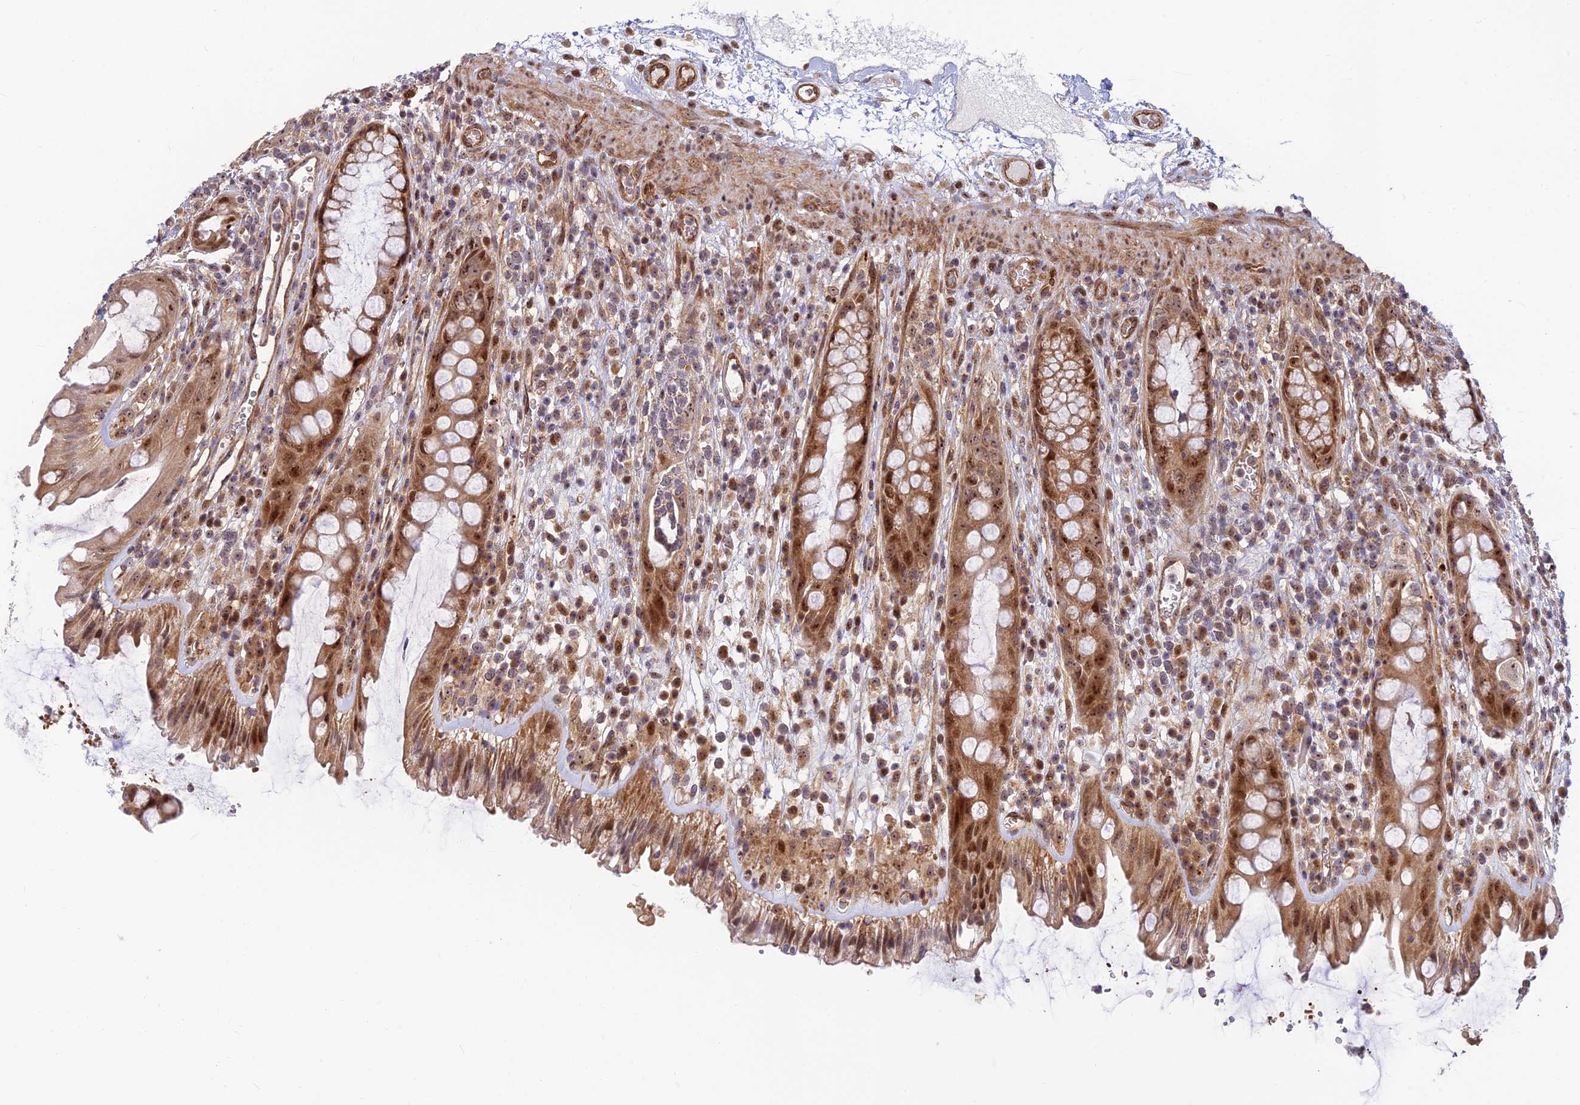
{"staining": {"intensity": "strong", "quantity": ">75%", "location": "cytoplasmic/membranous,nuclear"}, "tissue": "rectum", "cell_type": "Glandular cells", "image_type": "normal", "snomed": [{"axis": "morphology", "description": "Normal tissue, NOS"}, {"axis": "topography", "description": "Rectum"}], "caption": "A high-resolution histopathology image shows immunohistochemistry (IHC) staining of benign rectum, which shows strong cytoplasmic/membranous,nuclear positivity in approximately >75% of glandular cells. (DAB (3,3'-diaminobenzidine) IHC, brown staining for protein, blue staining for nuclei).", "gene": "UFSP2", "patient": {"sex": "female", "age": 57}}